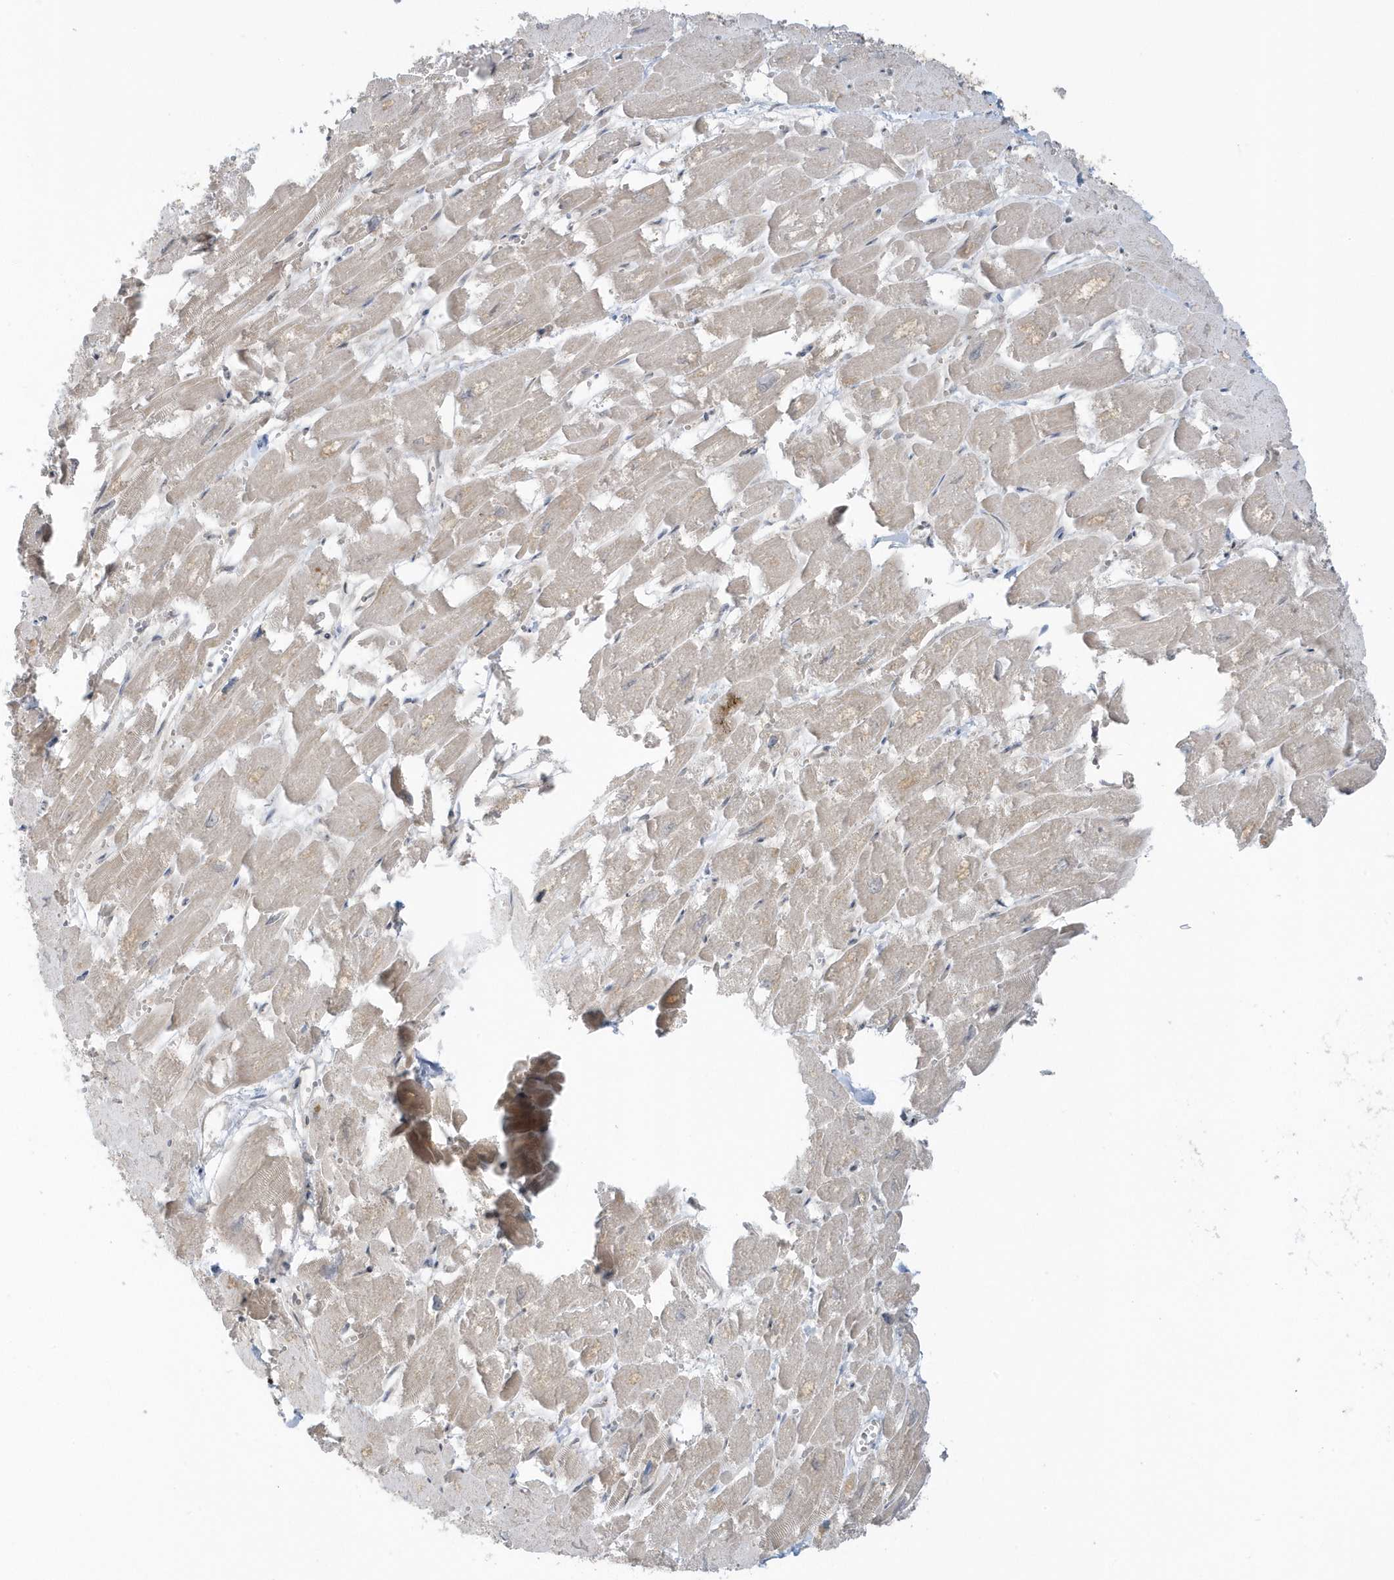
{"staining": {"intensity": "negative", "quantity": "none", "location": "none"}, "tissue": "heart muscle", "cell_type": "Cardiomyocytes", "image_type": "normal", "snomed": [{"axis": "morphology", "description": "Normal tissue, NOS"}, {"axis": "topography", "description": "Heart"}], "caption": "High magnification brightfield microscopy of normal heart muscle stained with DAB (brown) and counterstained with hematoxylin (blue): cardiomyocytes show no significant staining.", "gene": "PPP1R7", "patient": {"sex": "male", "age": 54}}